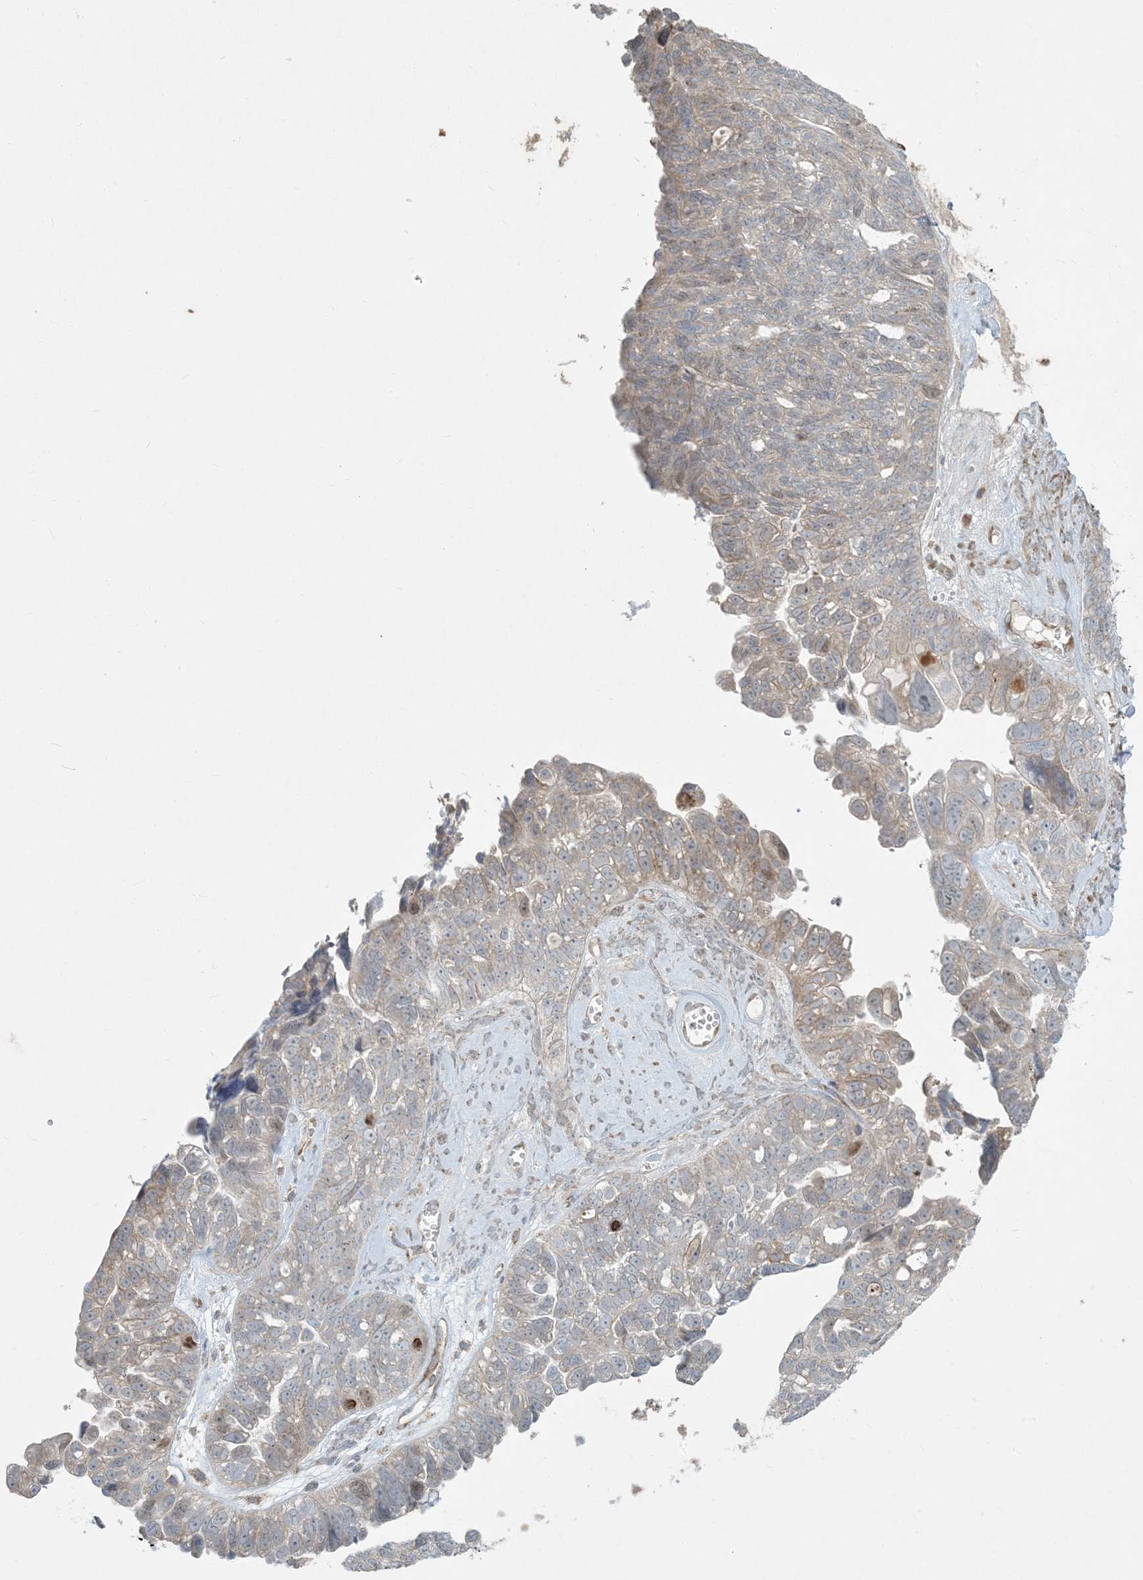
{"staining": {"intensity": "weak", "quantity": "<25%", "location": "cytoplasmic/membranous,nuclear"}, "tissue": "ovarian cancer", "cell_type": "Tumor cells", "image_type": "cancer", "snomed": [{"axis": "morphology", "description": "Cystadenocarcinoma, serous, NOS"}, {"axis": "topography", "description": "Ovary"}], "caption": "High magnification brightfield microscopy of serous cystadenocarcinoma (ovarian) stained with DAB (brown) and counterstained with hematoxylin (blue): tumor cells show no significant positivity.", "gene": "HACL1", "patient": {"sex": "female", "age": 79}}